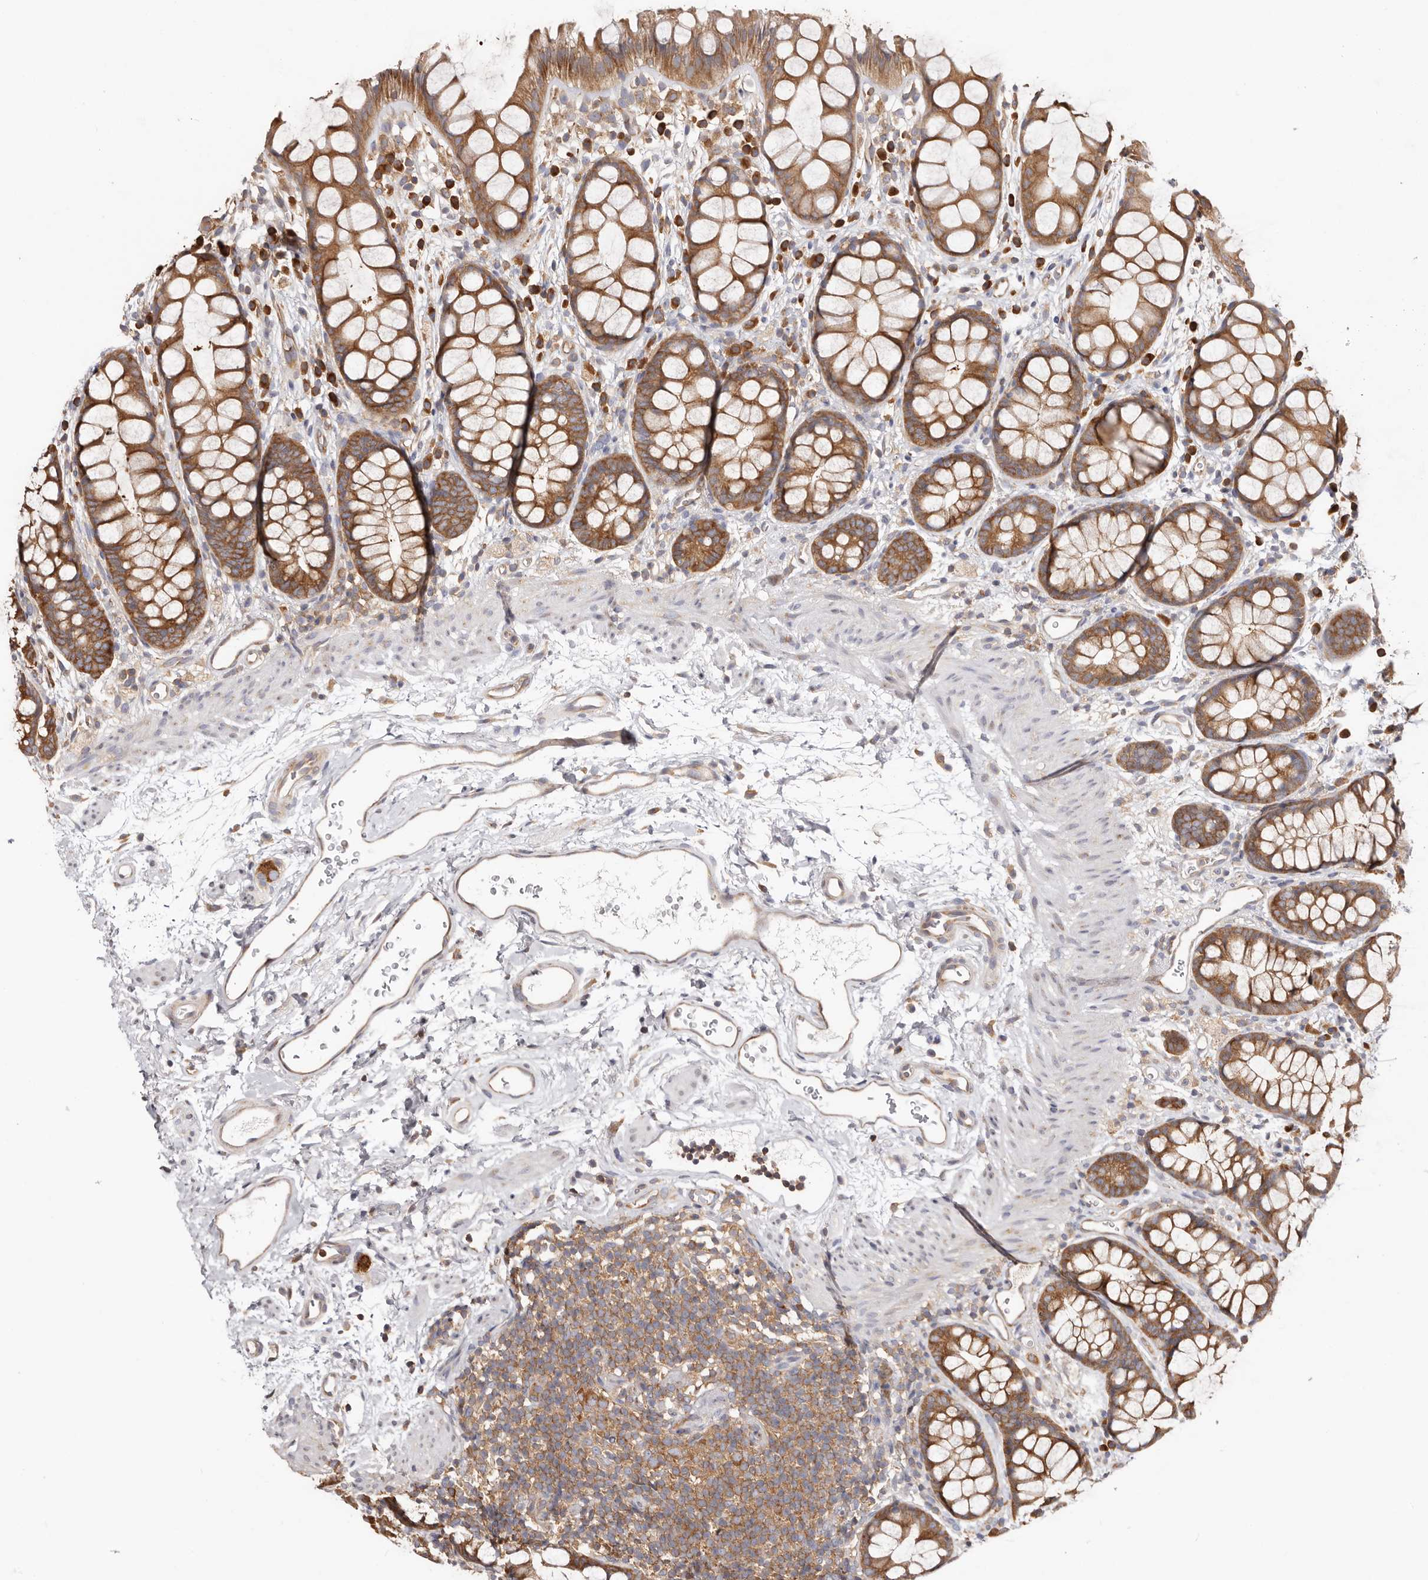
{"staining": {"intensity": "moderate", "quantity": ">75%", "location": "cytoplasmic/membranous"}, "tissue": "rectum", "cell_type": "Glandular cells", "image_type": "normal", "snomed": [{"axis": "morphology", "description": "Normal tissue, NOS"}, {"axis": "topography", "description": "Rectum"}], "caption": "A high-resolution photomicrograph shows IHC staining of benign rectum, which exhibits moderate cytoplasmic/membranous staining in about >75% of glandular cells. The protein of interest is stained brown, and the nuclei are stained in blue (DAB (3,3'-diaminobenzidine) IHC with brightfield microscopy, high magnification).", "gene": "EPRS1", "patient": {"sex": "female", "age": 65}}